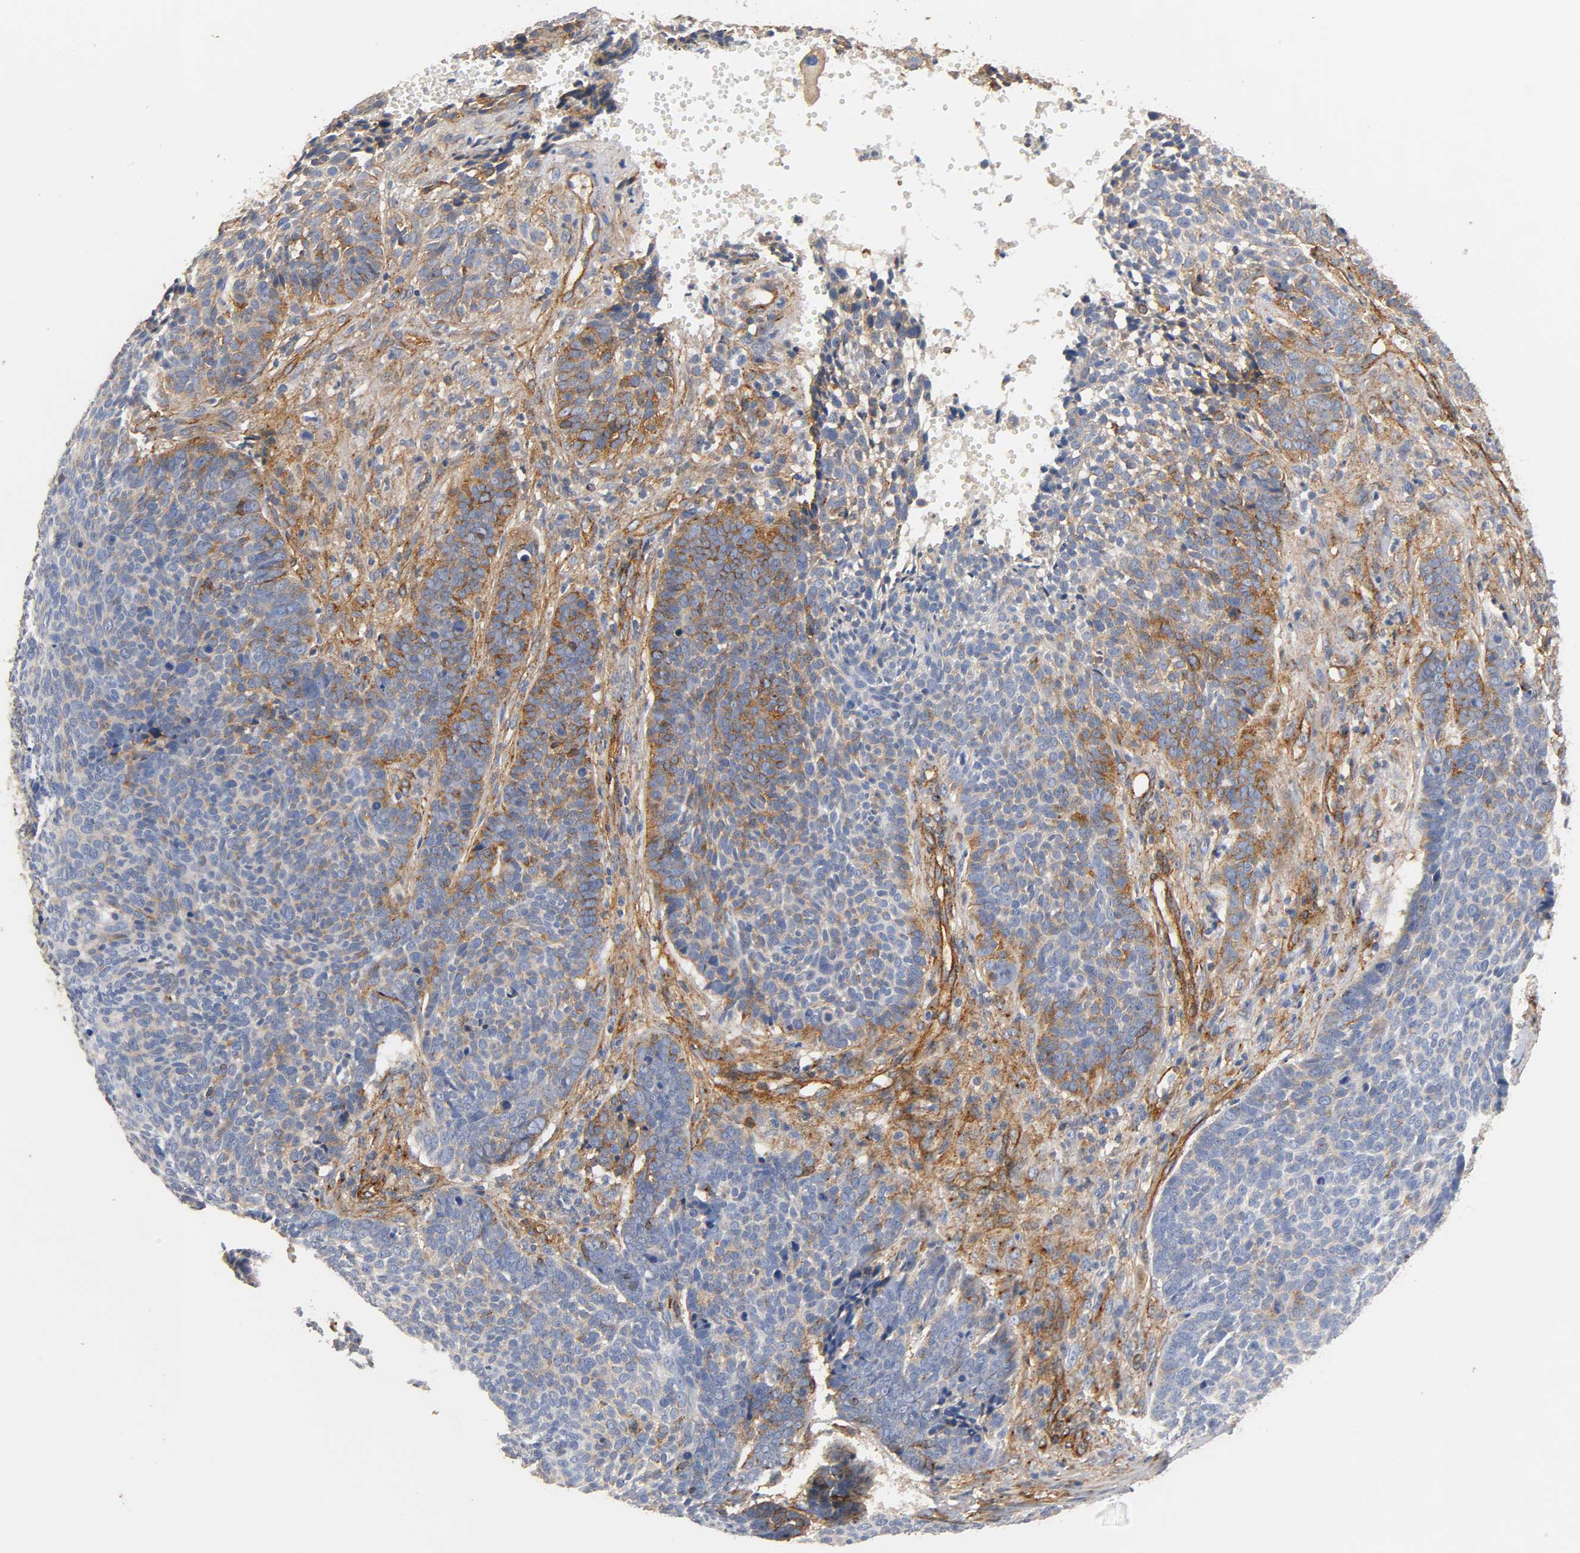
{"staining": {"intensity": "weak", "quantity": "25%-75%", "location": "cytoplasmic/membranous"}, "tissue": "skin cancer", "cell_type": "Tumor cells", "image_type": "cancer", "snomed": [{"axis": "morphology", "description": "Basal cell carcinoma"}, {"axis": "topography", "description": "Skin"}], "caption": "Skin cancer (basal cell carcinoma) was stained to show a protein in brown. There is low levels of weak cytoplasmic/membranous positivity in about 25%-75% of tumor cells.", "gene": "IFITM3", "patient": {"sex": "male", "age": 84}}